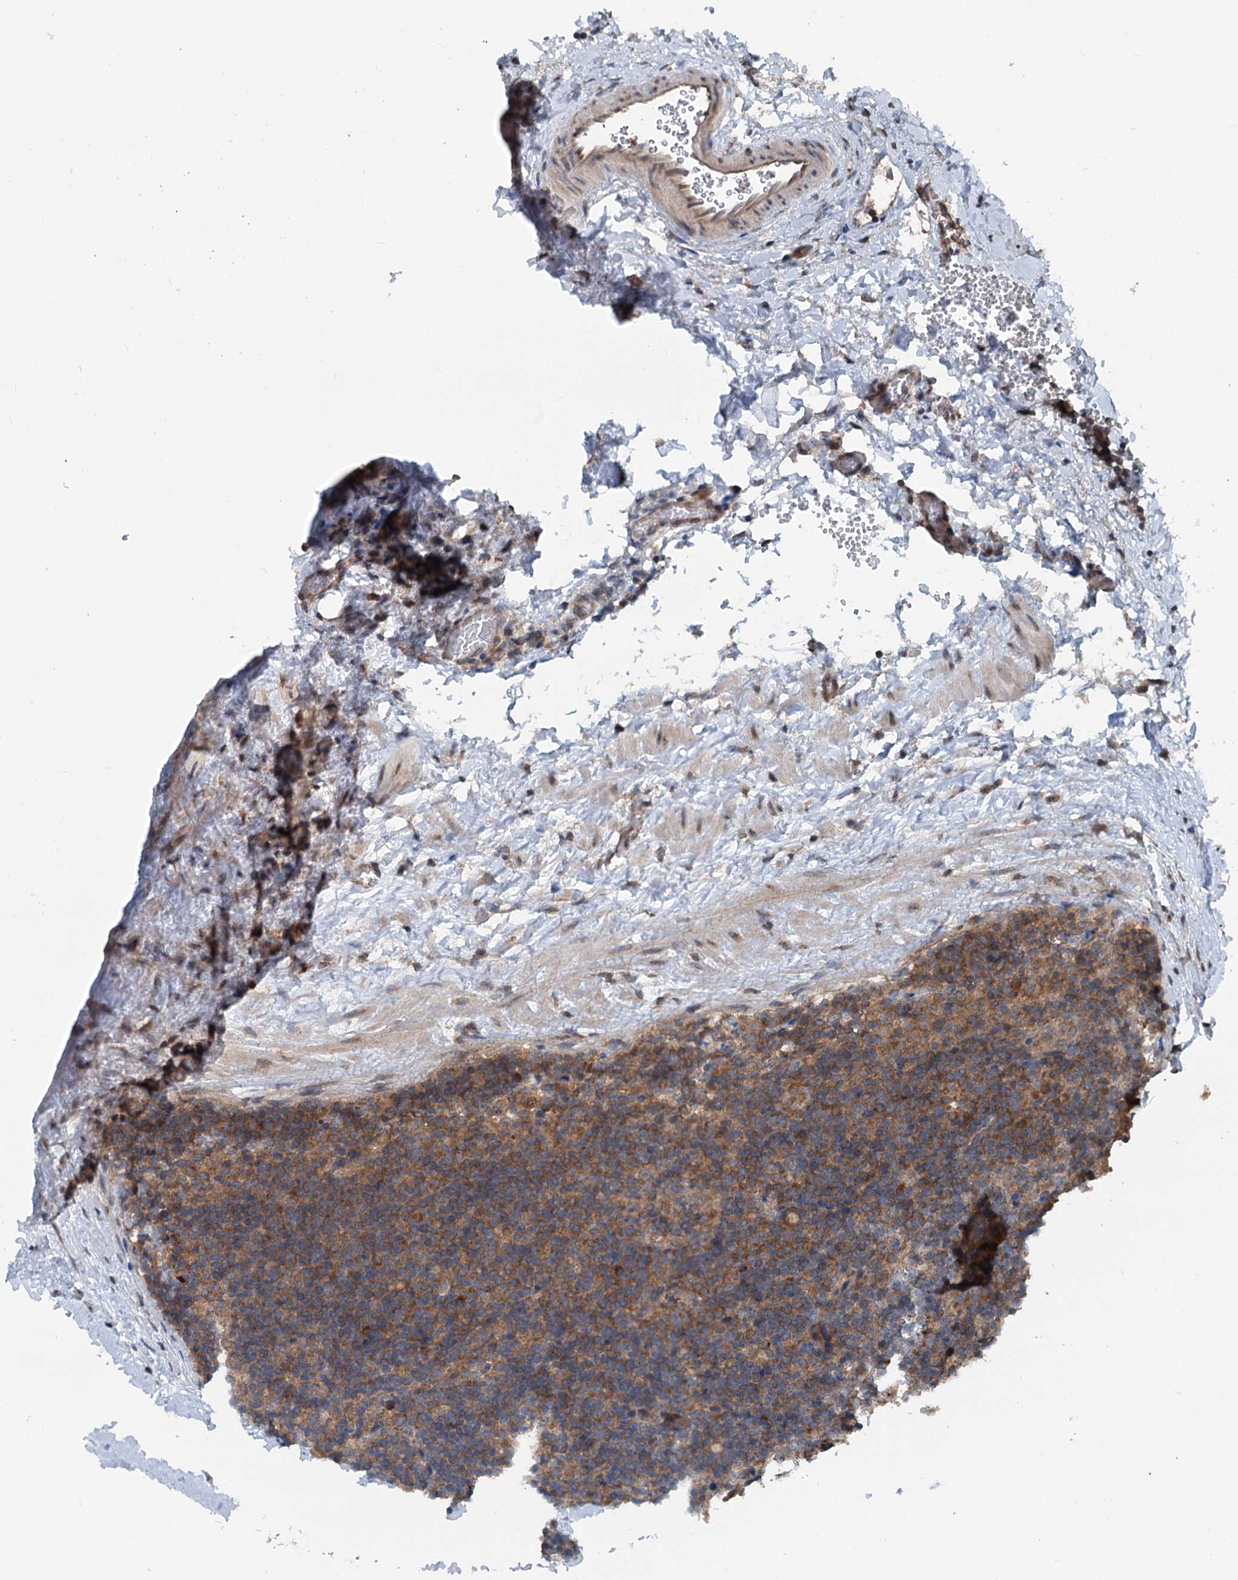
{"staining": {"intensity": "moderate", "quantity": ">75%", "location": "cytoplasmic/membranous"}, "tissue": "lymphoma", "cell_type": "Tumor cells", "image_type": "cancer", "snomed": [{"axis": "morphology", "description": "Hodgkin's disease, NOS"}, {"axis": "topography", "description": "Lymph node"}], "caption": "A brown stain shows moderate cytoplasmic/membranous expression of a protein in human Hodgkin's disease tumor cells.", "gene": "N4BP2L2", "patient": {"sex": "female", "age": 57}}